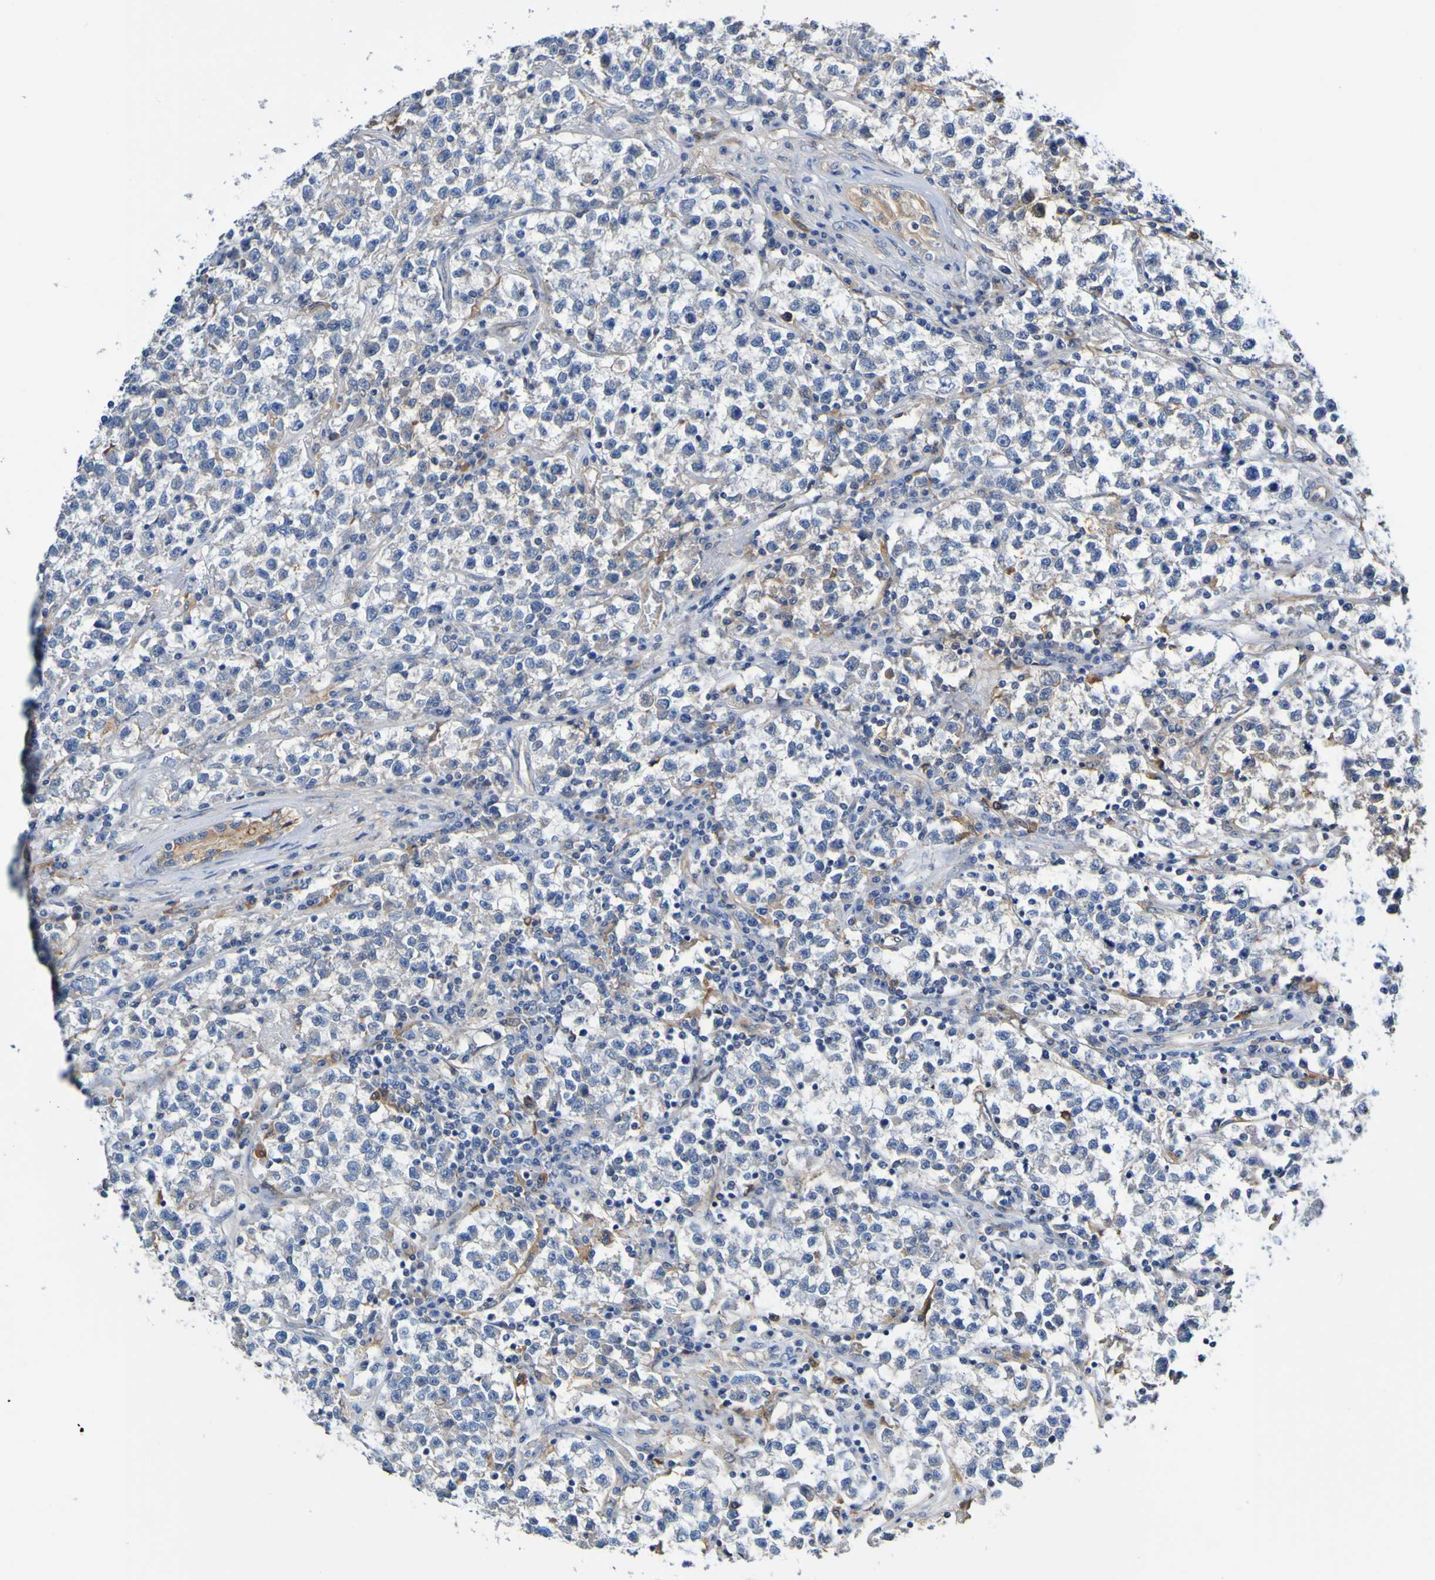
{"staining": {"intensity": "weak", "quantity": ">75%", "location": "cytoplasmic/membranous"}, "tissue": "testis cancer", "cell_type": "Tumor cells", "image_type": "cancer", "snomed": [{"axis": "morphology", "description": "Seminoma, NOS"}, {"axis": "topography", "description": "Testis"}], "caption": "A low amount of weak cytoplasmic/membranous expression is present in about >75% of tumor cells in testis cancer tissue.", "gene": "METAP2", "patient": {"sex": "male", "age": 22}}